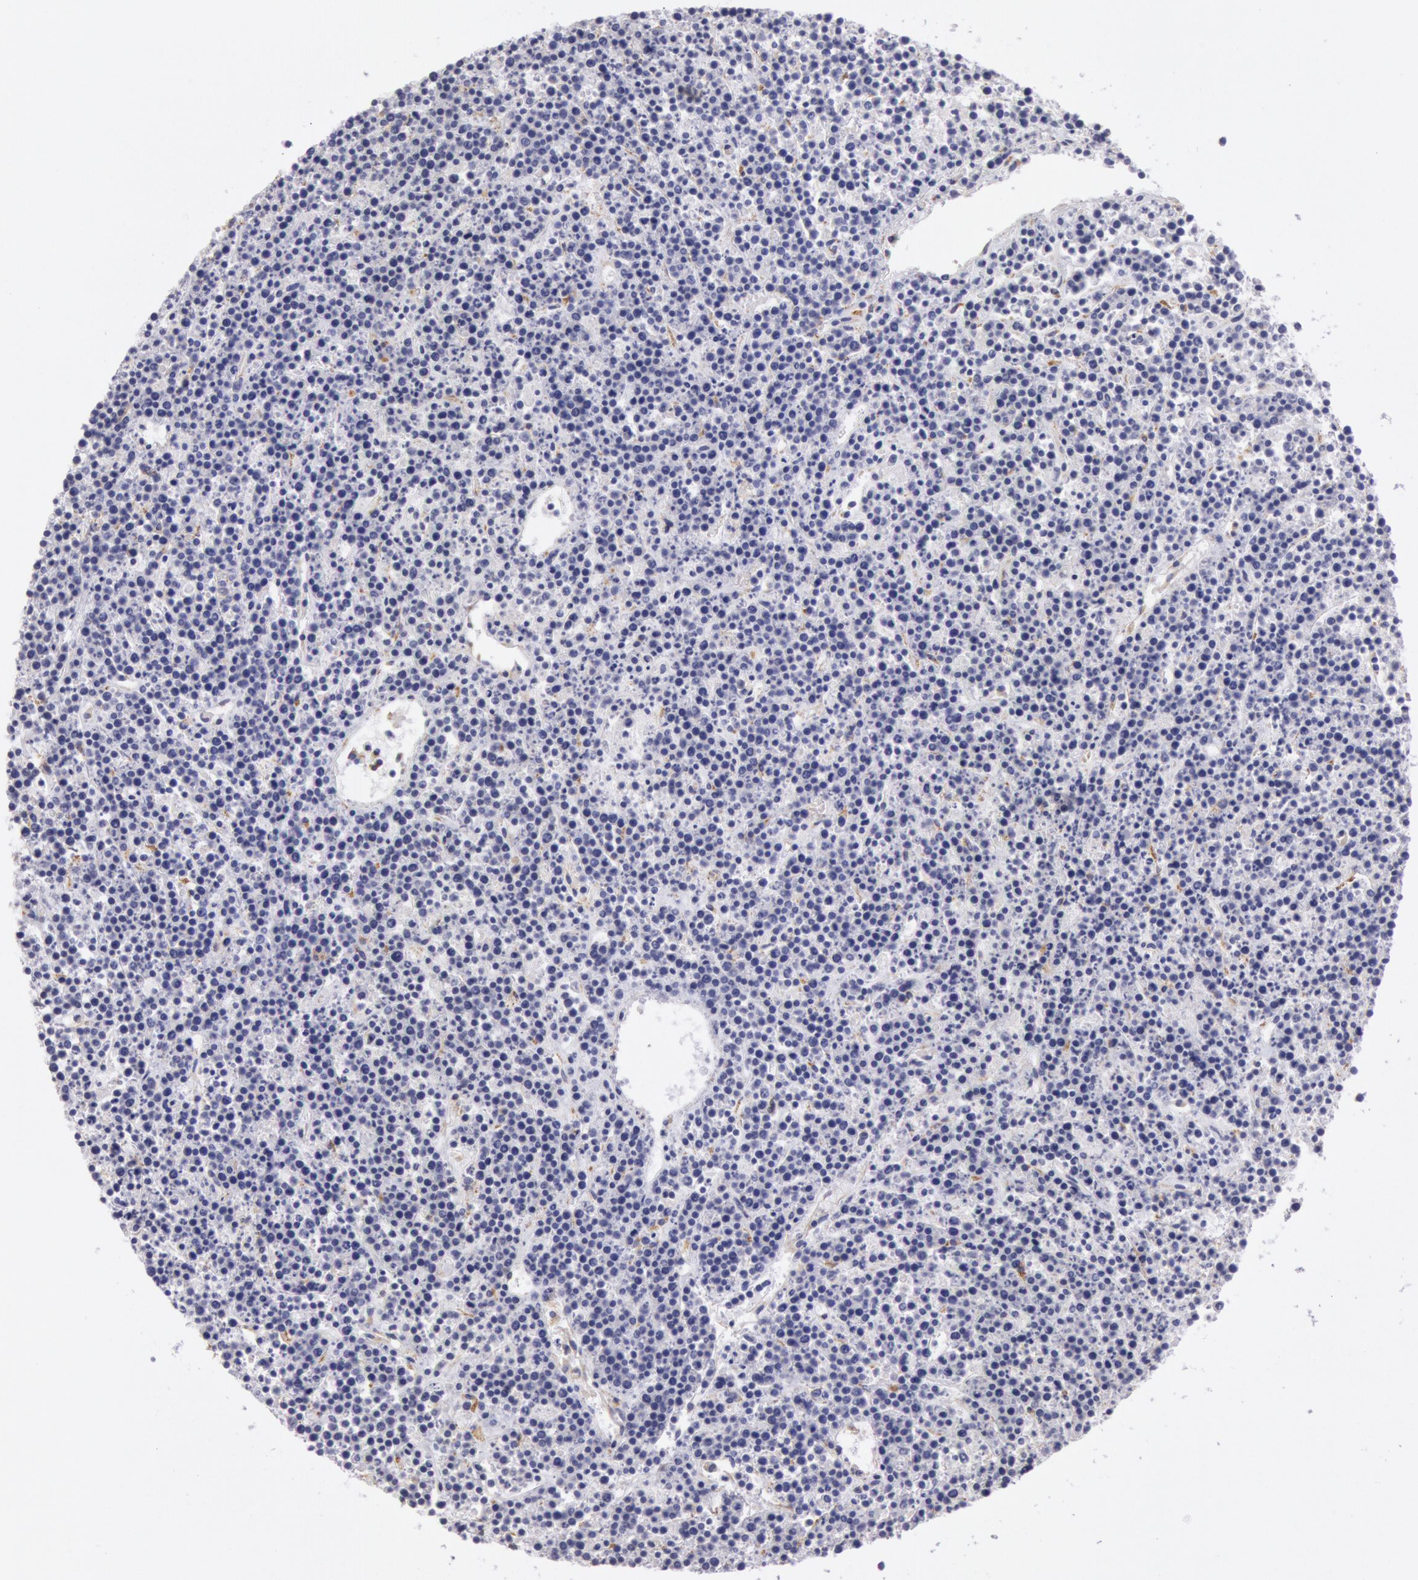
{"staining": {"intensity": "weak", "quantity": "<25%", "location": "cytoplasmic/membranous"}, "tissue": "lymphoma", "cell_type": "Tumor cells", "image_type": "cancer", "snomed": [{"axis": "morphology", "description": "Malignant lymphoma, non-Hodgkin's type, High grade"}, {"axis": "topography", "description": "Ovary"}], "caption": "The micrograph reveals no significant expression in tumor cells of high-grade malignant lymphoma, non-Hodgkin's type.", "gene": "CIDEB", "patient": {"sex": "female", "age": 56}}